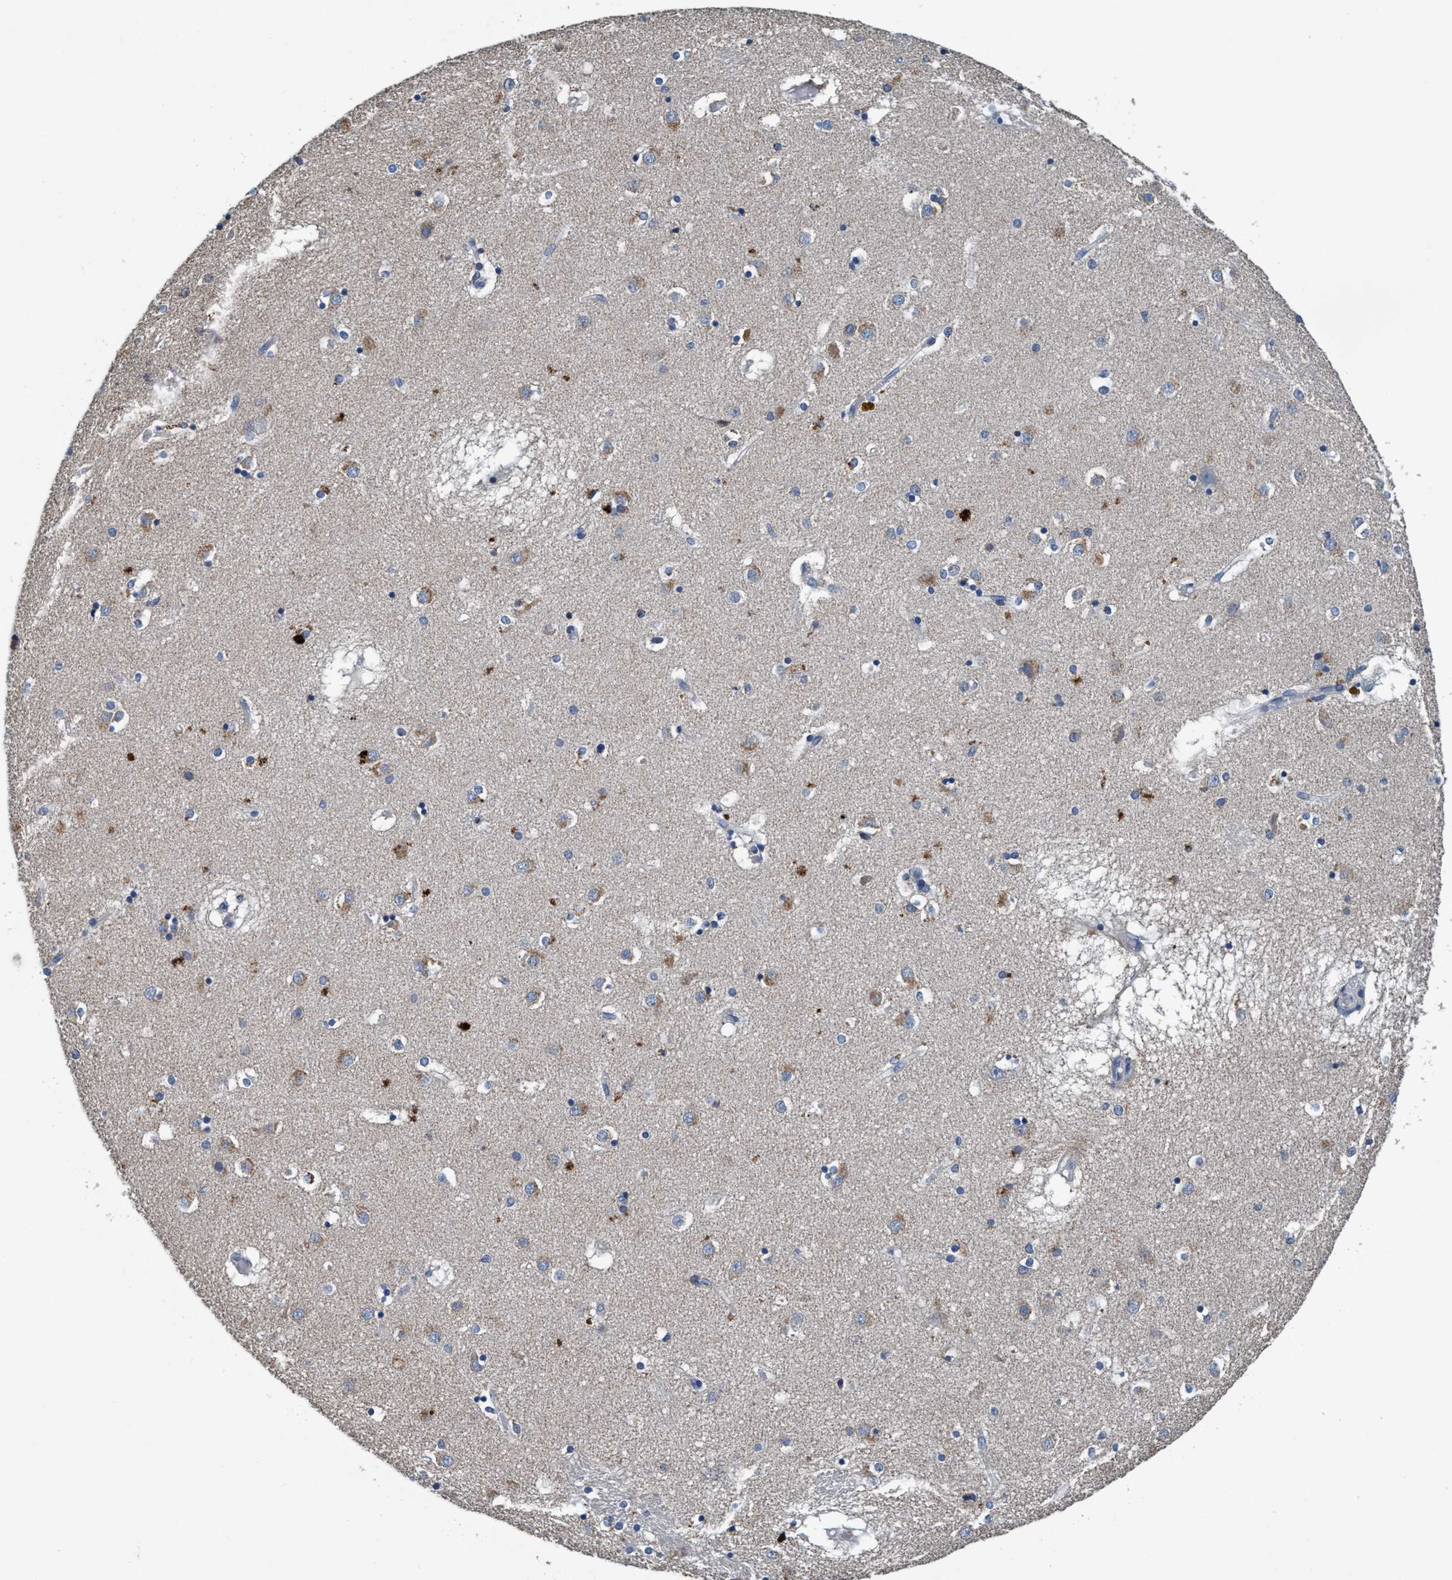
{"staining": {"intensity": "moderate", "quantity": "<25%", "location": "cytoplasmic/membranous"}, "tissue": "caudate", "cell_type": "Glial cells", "image_type": "normal", "snomed": [{"axis": "morphology", "description": "Normal tissue, NOS"}, {"axis": "topography", "description": "Lateral ventricle wall"}], "caption": "Immunohistochemistry (IHC) (DAB) staining of unremarkable human caudate demonstrates moderate cytoplasmic/membranous protein positivity in approximately <25% of glial cells.", "gene": "ANKFN1", "patient": {"sex": "male", "age": 70}}